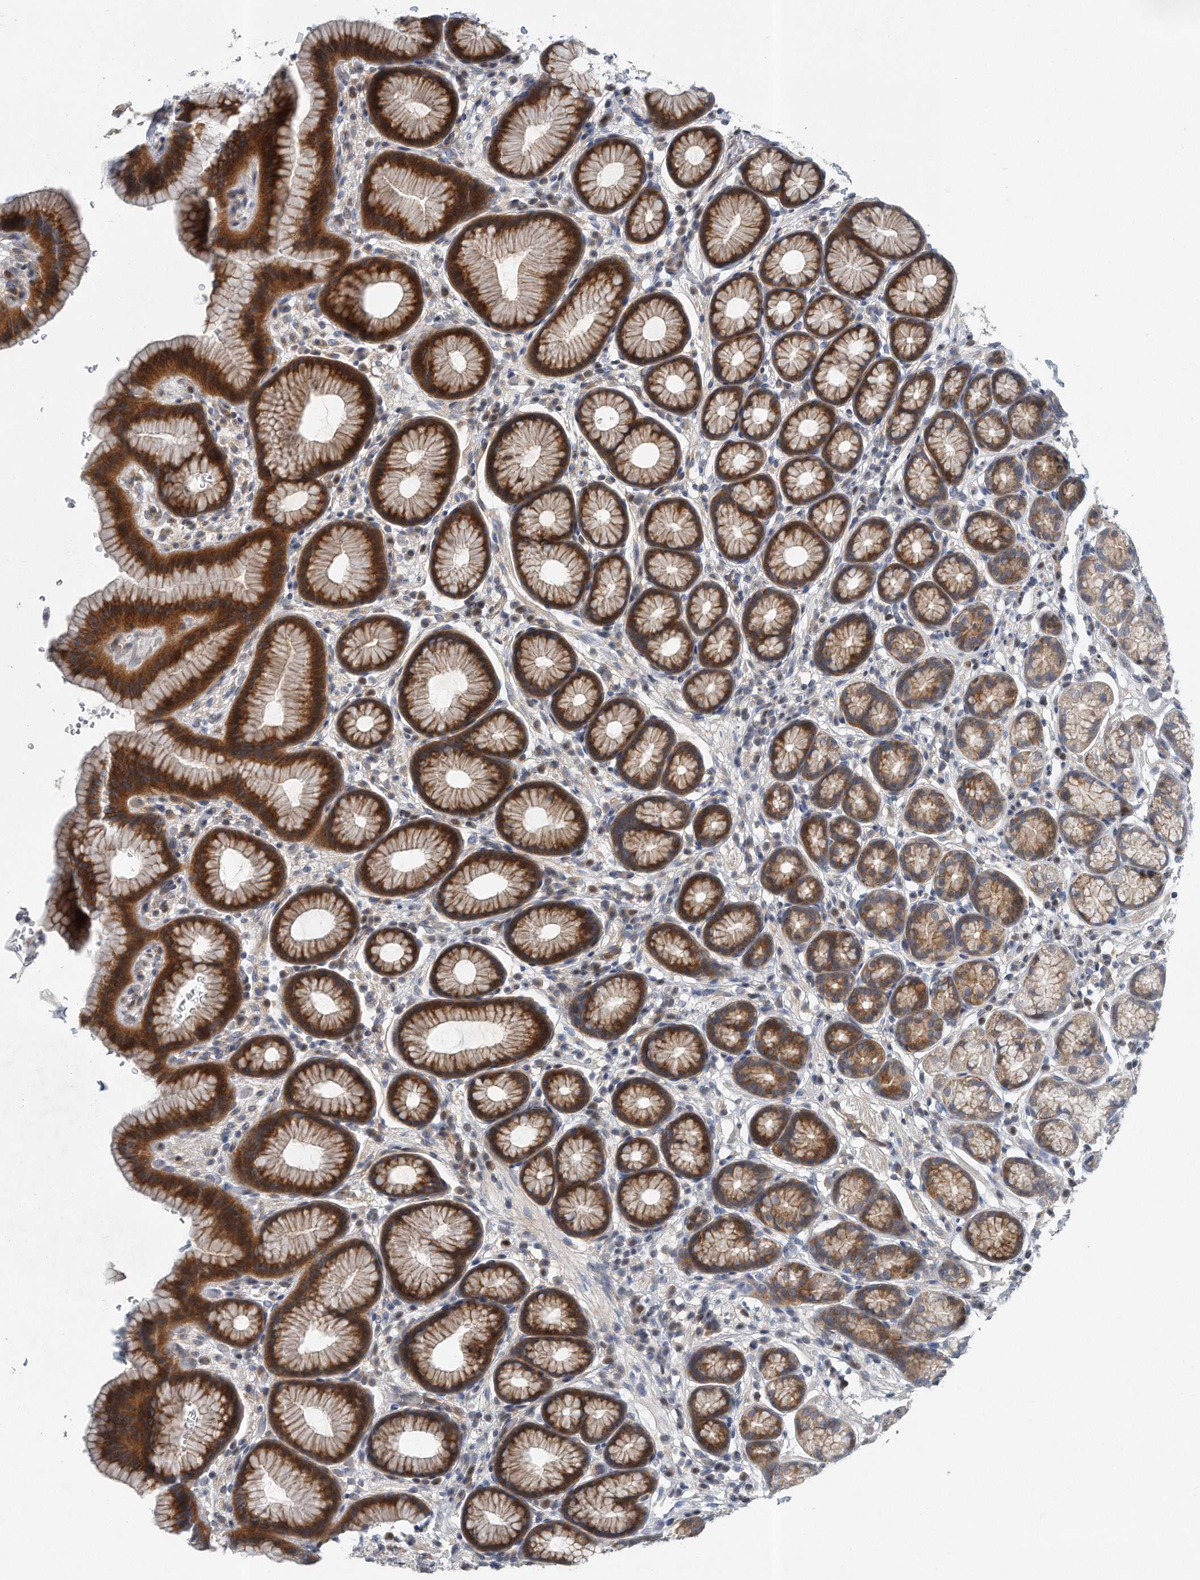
{"staining": {"intensity": "strong", "quantity": "25%-75%", "location": "cytoplasmic/membranous"}, "tissue": "stomach", "cell_type": "Glandular cells", "image_type": "normal", "snomed": [{"axis": "morphology", "description": "Normal tissue, NOS"}, {"axis": "topography", "description": "Stomach"}], "caption": "Protein analysis of unremarkable stomach demonstrates strong cytoplasmic/membranous staining in about 25%-75% of glandular cells.", "gene": "PCDH8", "patient": {"sex": "male", "age": 42}}